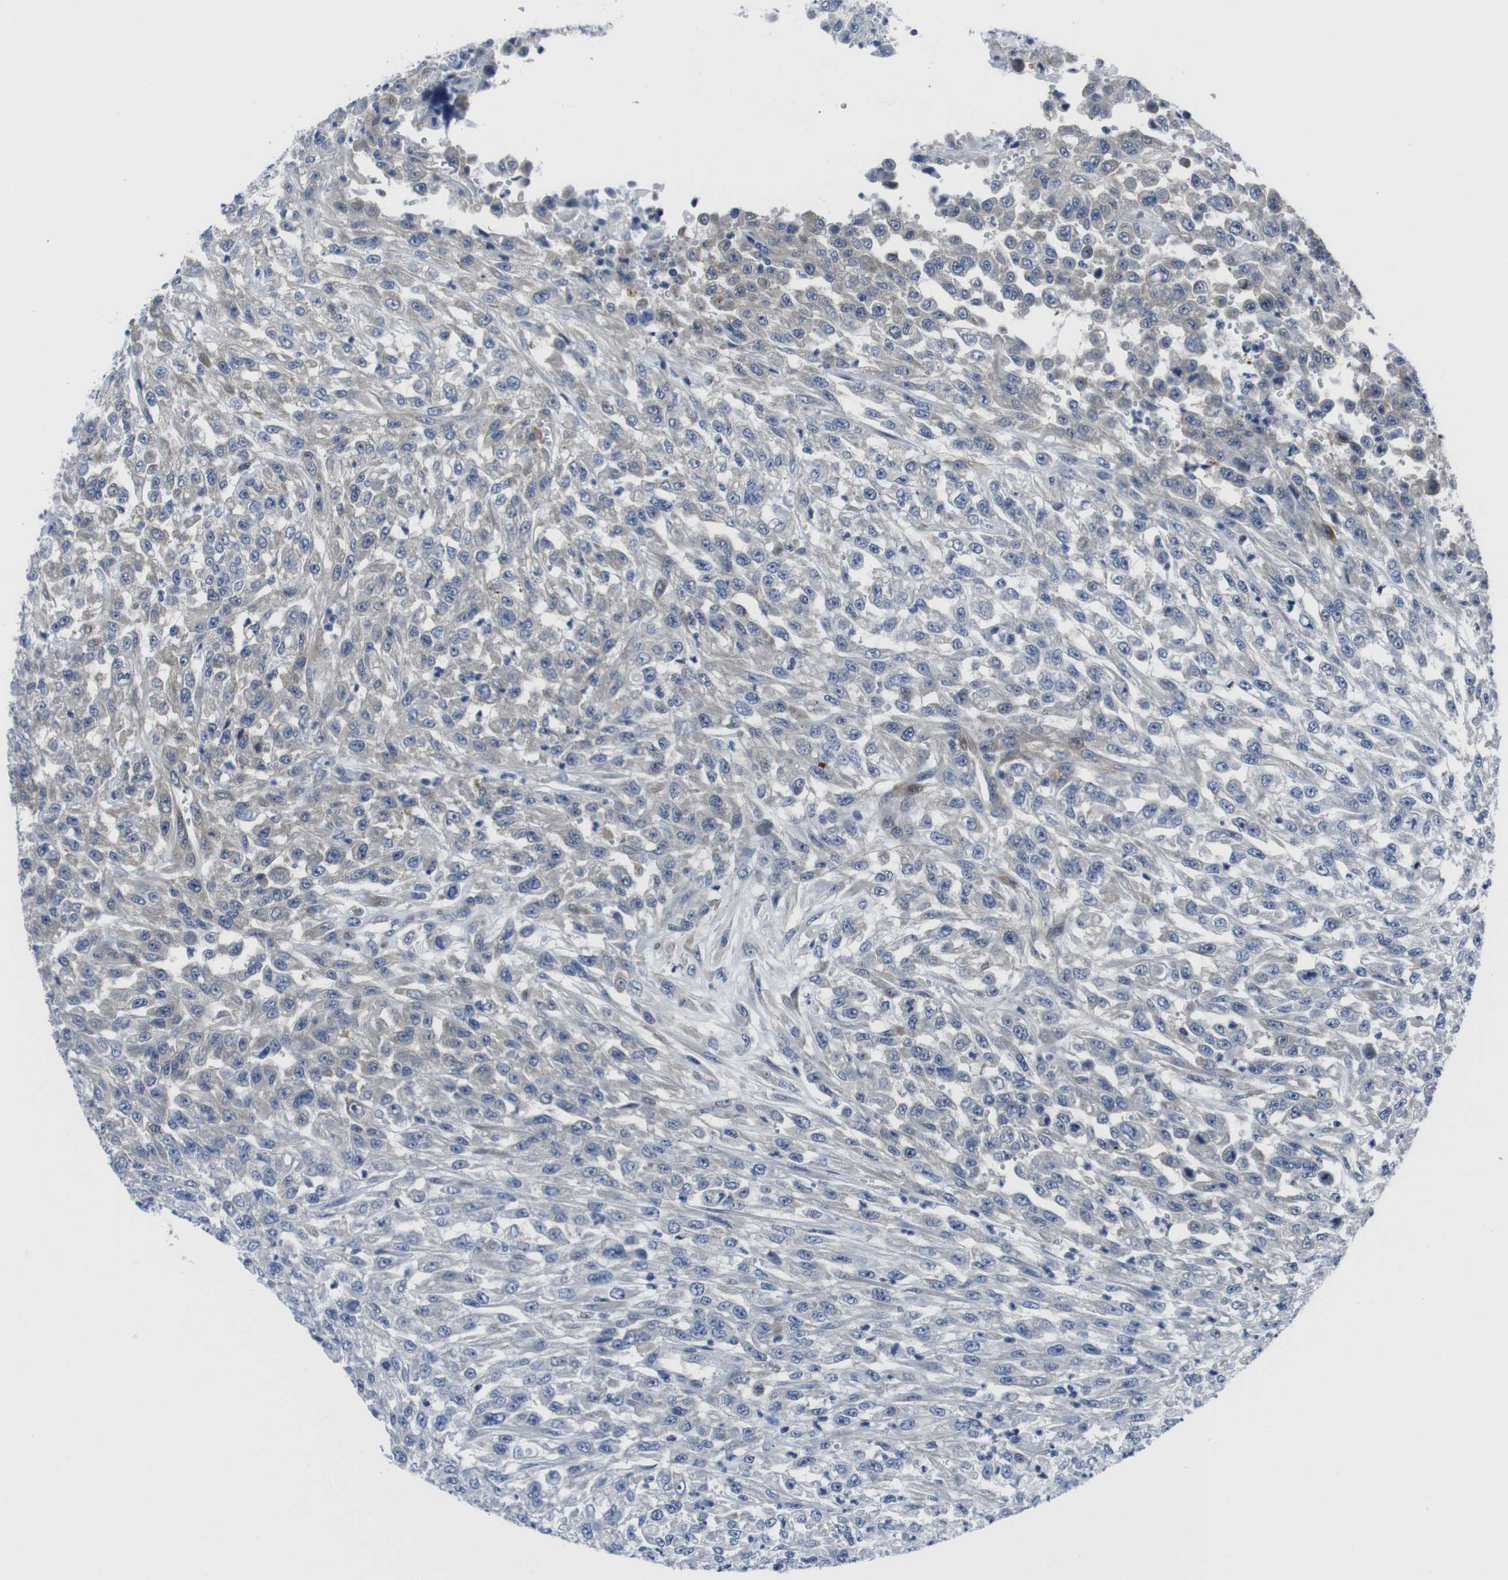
{"staining": {"intensity": "negative", "quantity": "none", "location": "none"}, "tissue": "urothelial cancer", "cell_type": "Tumor cells", "image_type": "cancer", "snomed": [{"axis": "morphology", "description": "Urothelial carcinoma, High grade"}, {"axis": "topography", "description": "Urinary bladder"}], "caption": "Human urothelial carcinoma (high-grade) stained for a protein using immunohistochemistry (IHC) demonstrates no positivity in tumor cells.", "gene": "EIF4A1", "patient": {"sex": "male", "age": 46}}